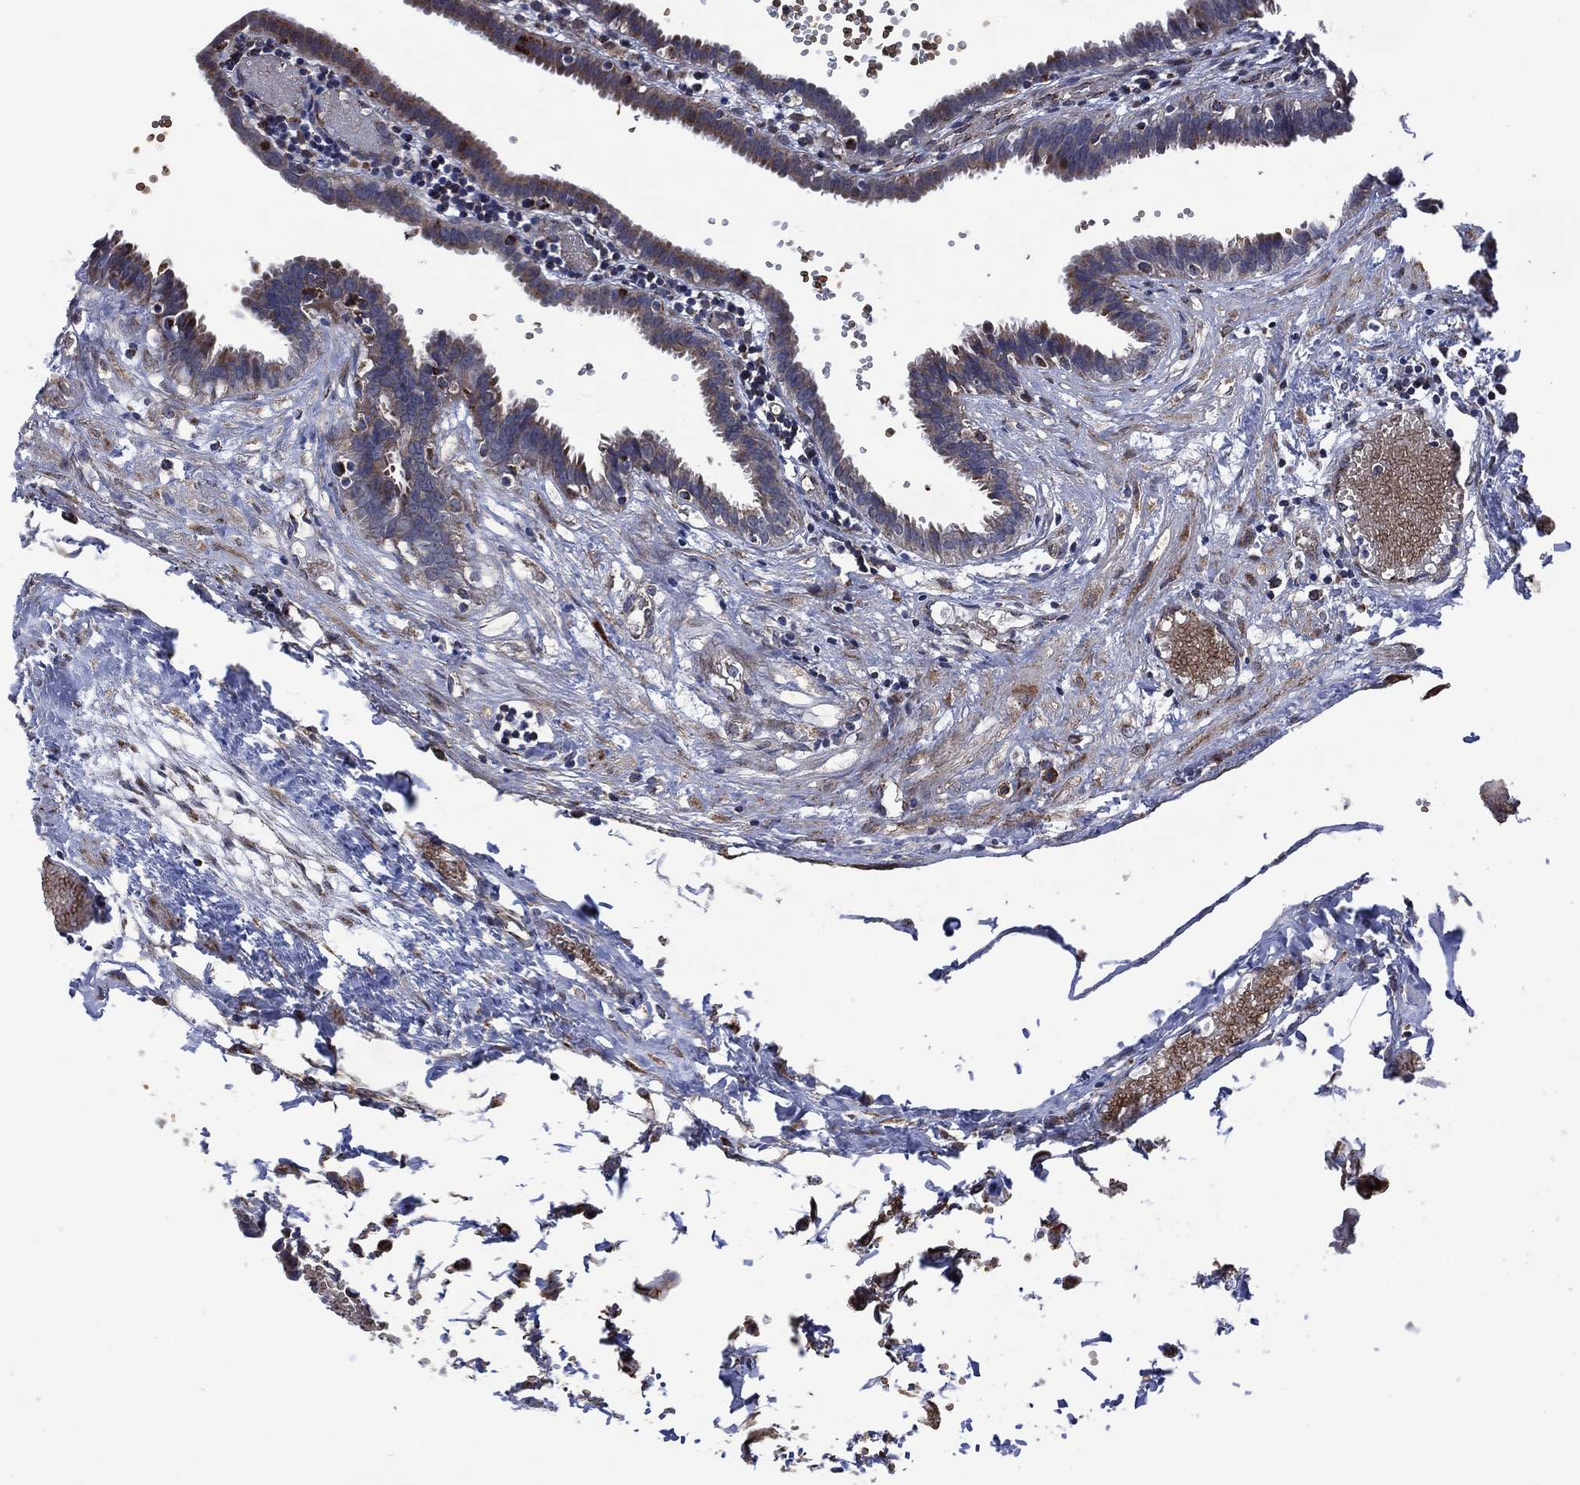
{"staining": {"intensity": "weak", "quantity": "<25%", "location": "cytoplasmic/membranous"}, "tissue": "fallopian tube", "cell_type": "Glandular cells", "image_type": "normal", "snomed": [{"axis": "morphology", "description": "Normal tissue, NOS"}, {"axis": "topography", "description": "Fallopian tube"}], "caption": "Image shows no significant protein expression in glandular cells of benign fallopian tube. (DAB (3,3'-diaminobenzidine) immunohistochemistry, high magnification).", "gene": "HTD2", "patient": {"sex": "female", "age": 37}}